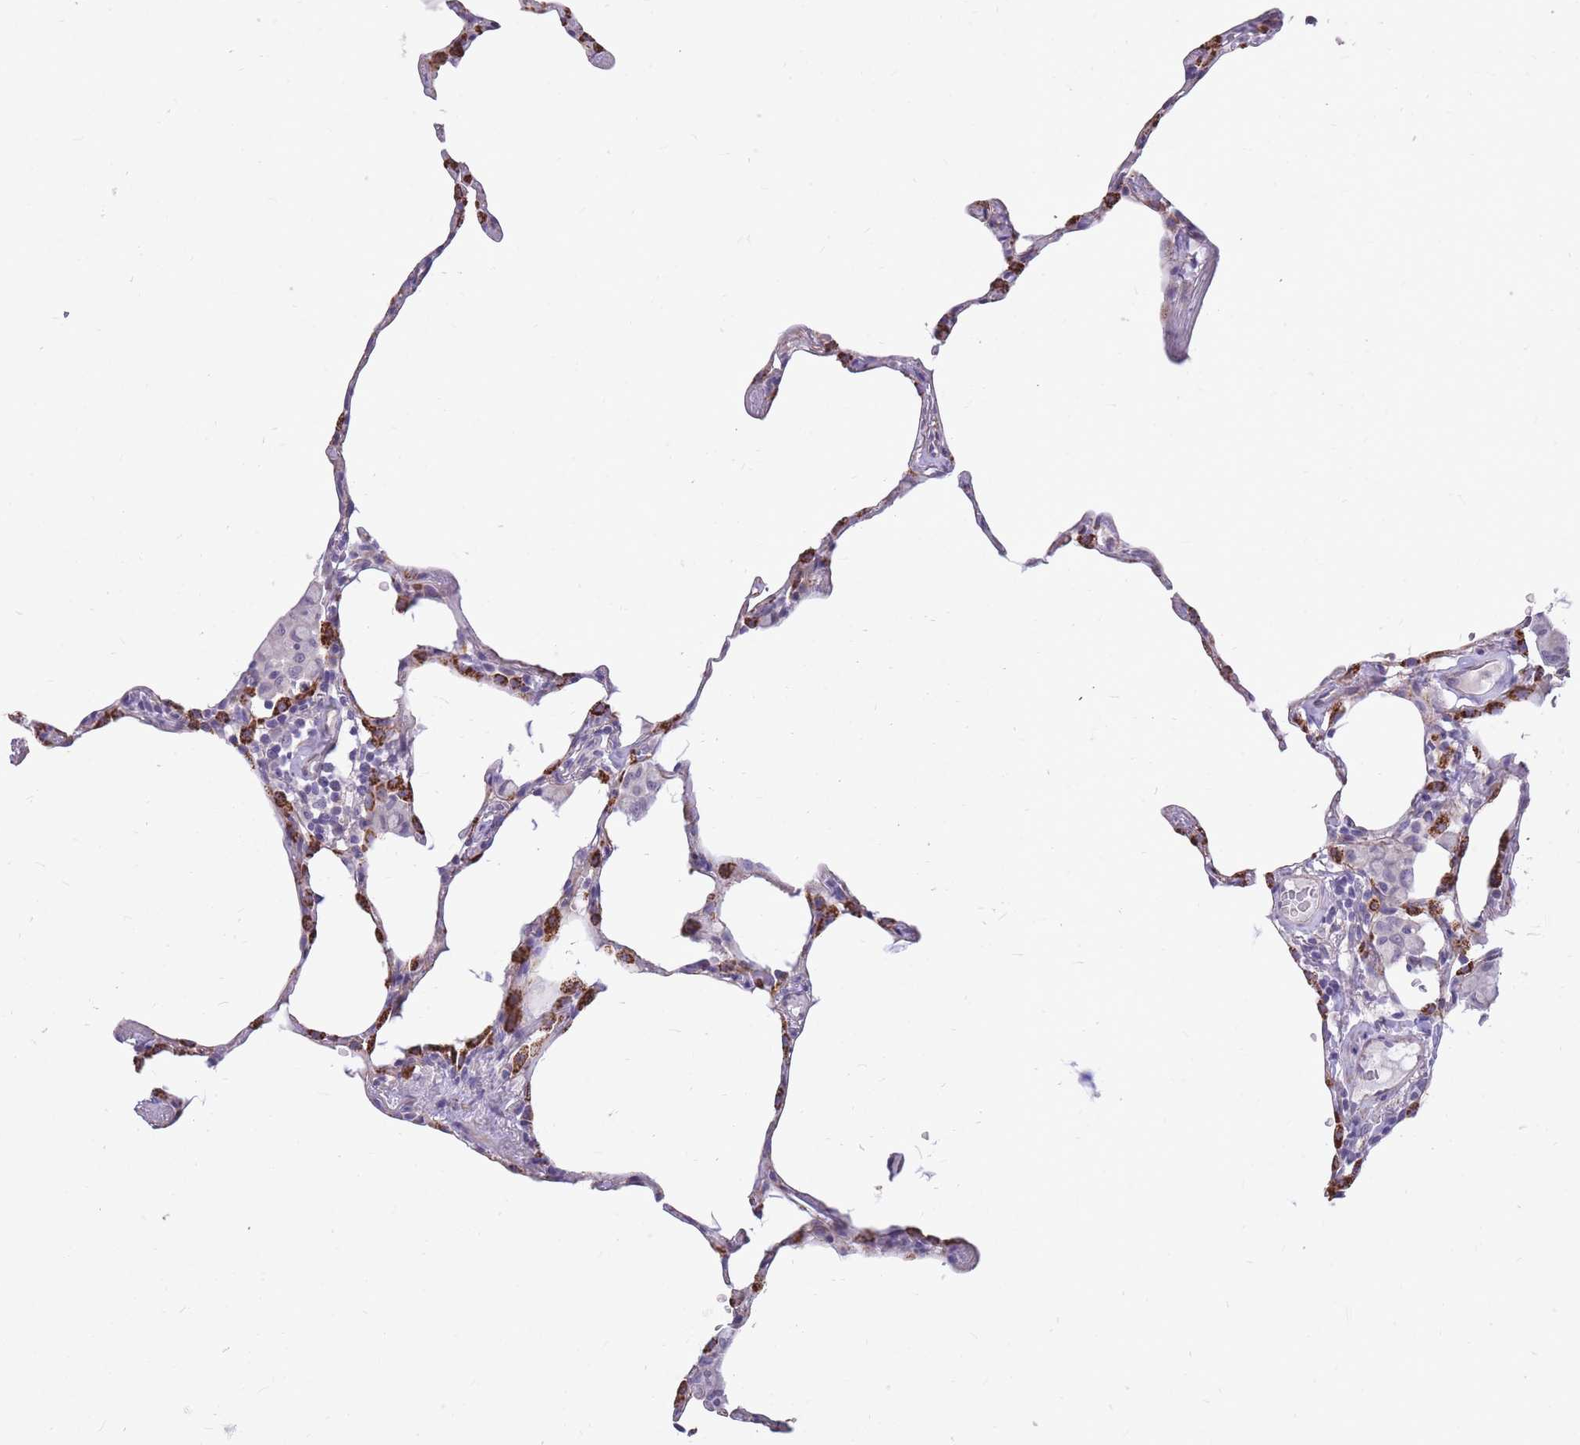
{"staining": {"intensity": "strong", "quantity": "25%-75%", "location": "cytoplasmic/membranous"}, "tissue": "lung", "cell_type": "Alveolar cells", "image_type": "normal", "snomed": [{"axis": "morphology", "description": "Normal tissue, NOS"}, {"axis": "topography", "description": "Lung"}], "caption": "Protein staining by immunohistochemistry reveals strong cytoplasmic/membranous staining in approximately 25%-75% of alveolar cells in unremarkable lung. (IHC, brightfield microscopy, high magnification).", "gene": "RNF170", "patient": {"sex": "female", "age": 57}}